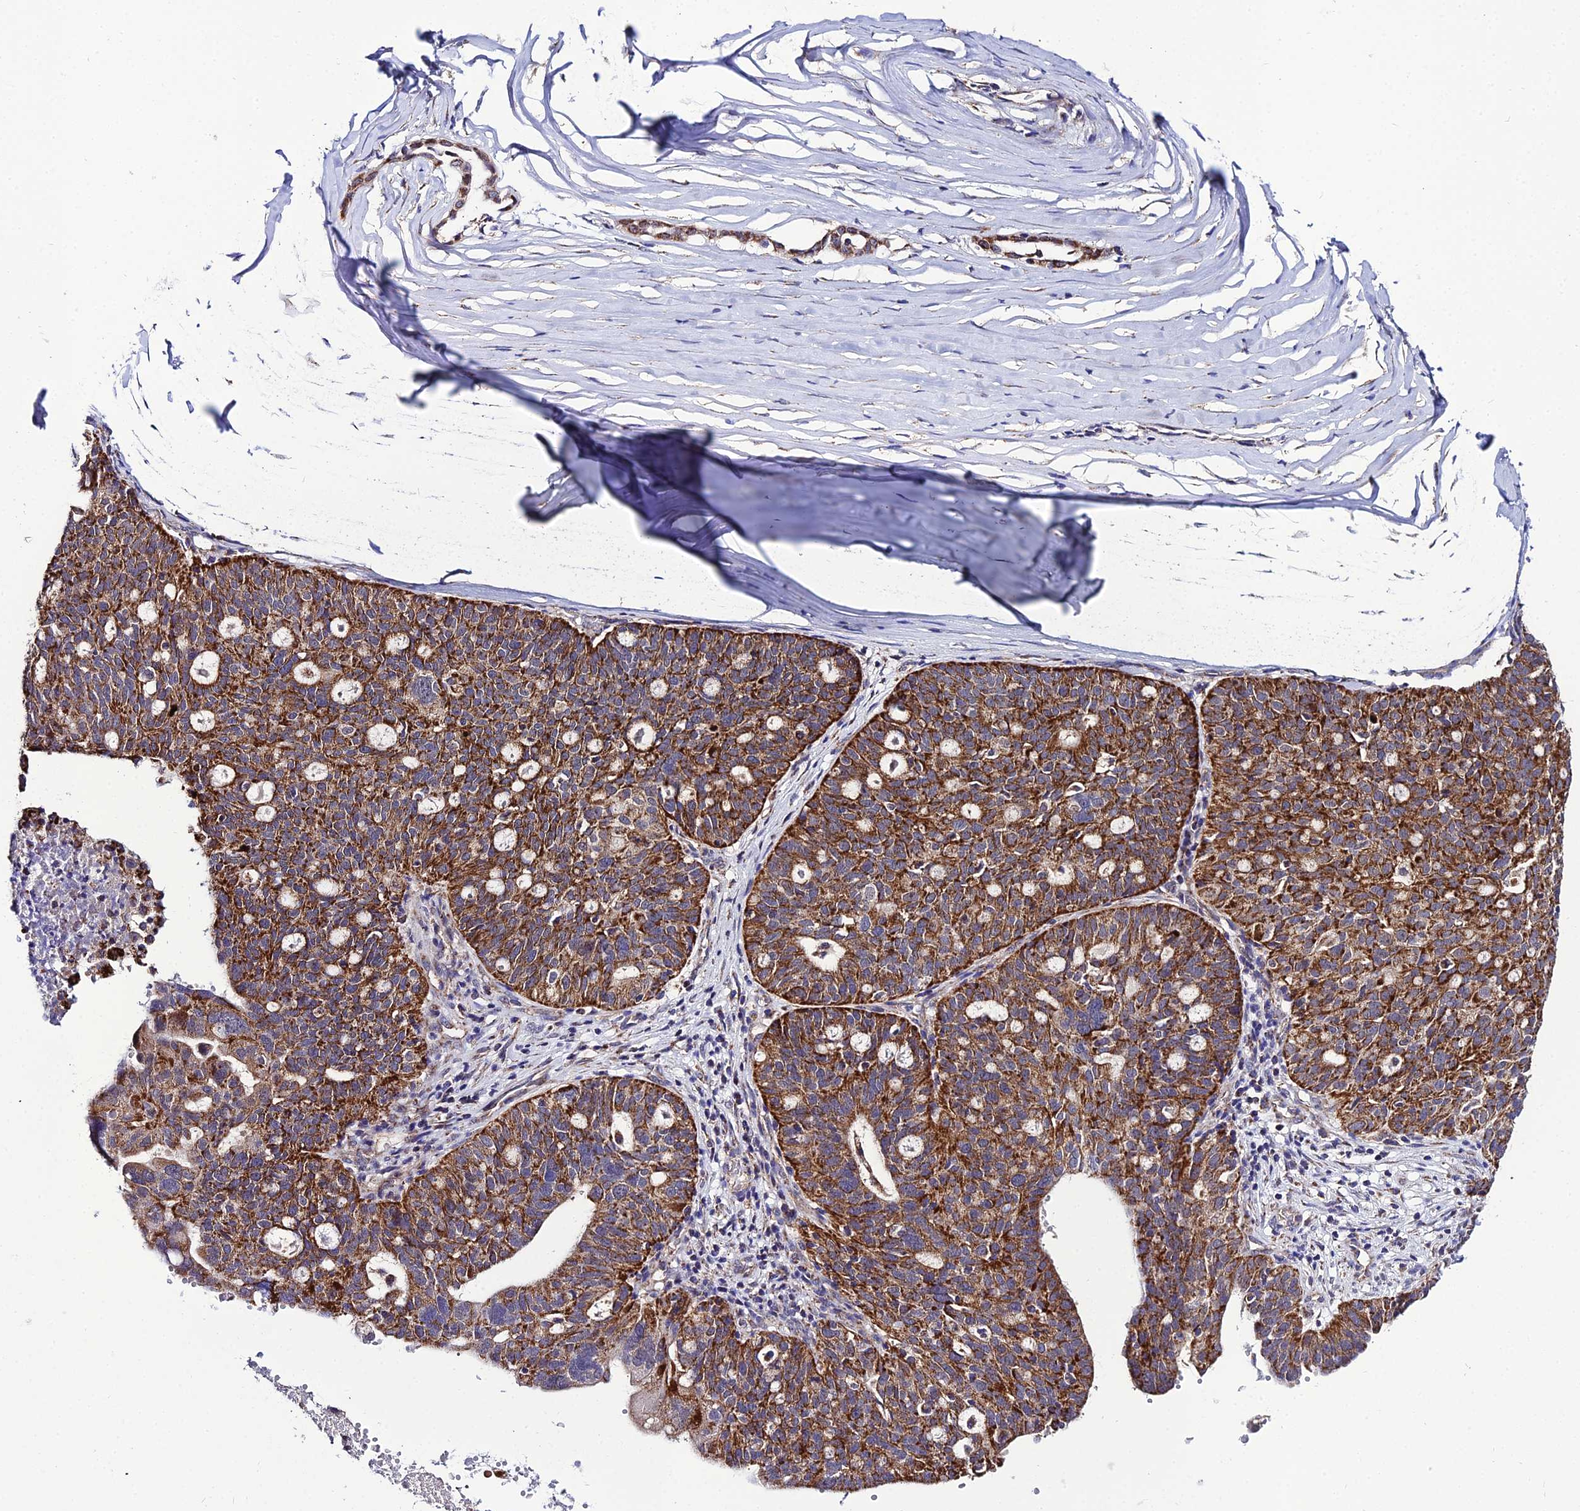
{"staining": {"intensity": "strong", "quantity": ">75%", "location": "cytoplasmic/membranous"}, "tissue": "ovarian cancer", "cell_type": "Tumor cells", "image_type": "cancer", "snomed": [{"axis": "morphology", "description": "Cystadenocarcinoma, serous, NOS"}, {"axis": "topography", "description": "Ovary"}], "caption": "Ovarian cancer stained with DAB IHC exhibits high levels of strong cytoplasmic/membranous staining in approximately >75% of tumor cells.", "gene": "PSMD2", "patient": {"sex": "female", "age": 59}}